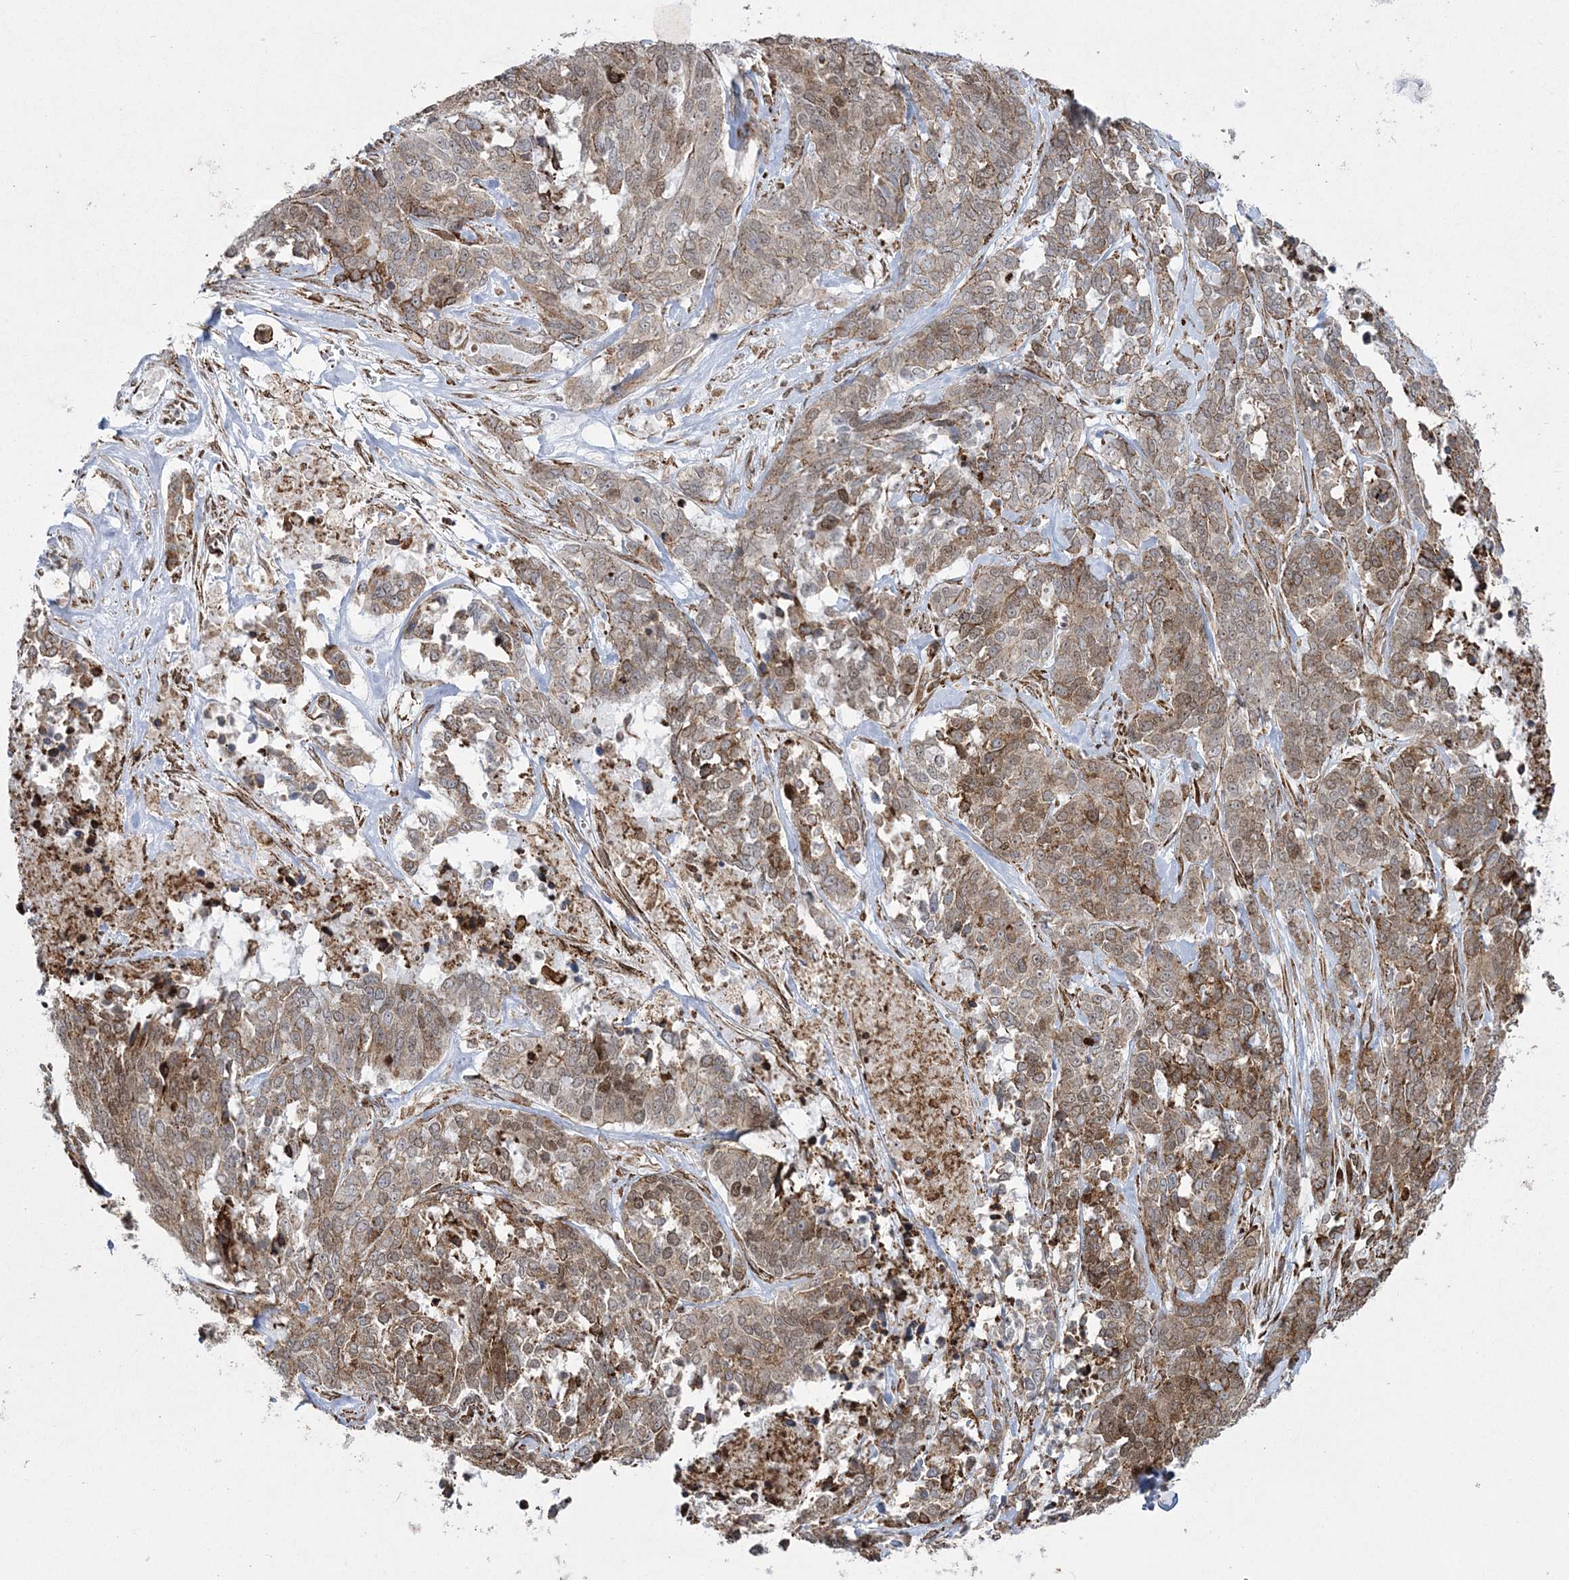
{"staining": {"intensity": "moderate", "quantity": ">75%", "location": "cytoplasmic/membranous,nuclear"}, "tissue": "ovarian cancer", "cell_type": "Tumor cells", "image_type": "cancer", "snomed": [{"axis": "morphology", "description": "Cystadenocarcinoma, serous, NOS"}, {"axis": "topography", "description": "Ovary"}], "caption": "IHC image of neoplastic tissue: ovarian cancer stained using immunohistochemistry shows medium levels of moderate protein expression localized specifically in the cytoplasmic/membranous and nuclear of tumor cells, appearing as a cytoplasmic/membranous and nuclear brown color.", "gene": "EFCAB12", "patient": {"sex": "female", "age": 44}}